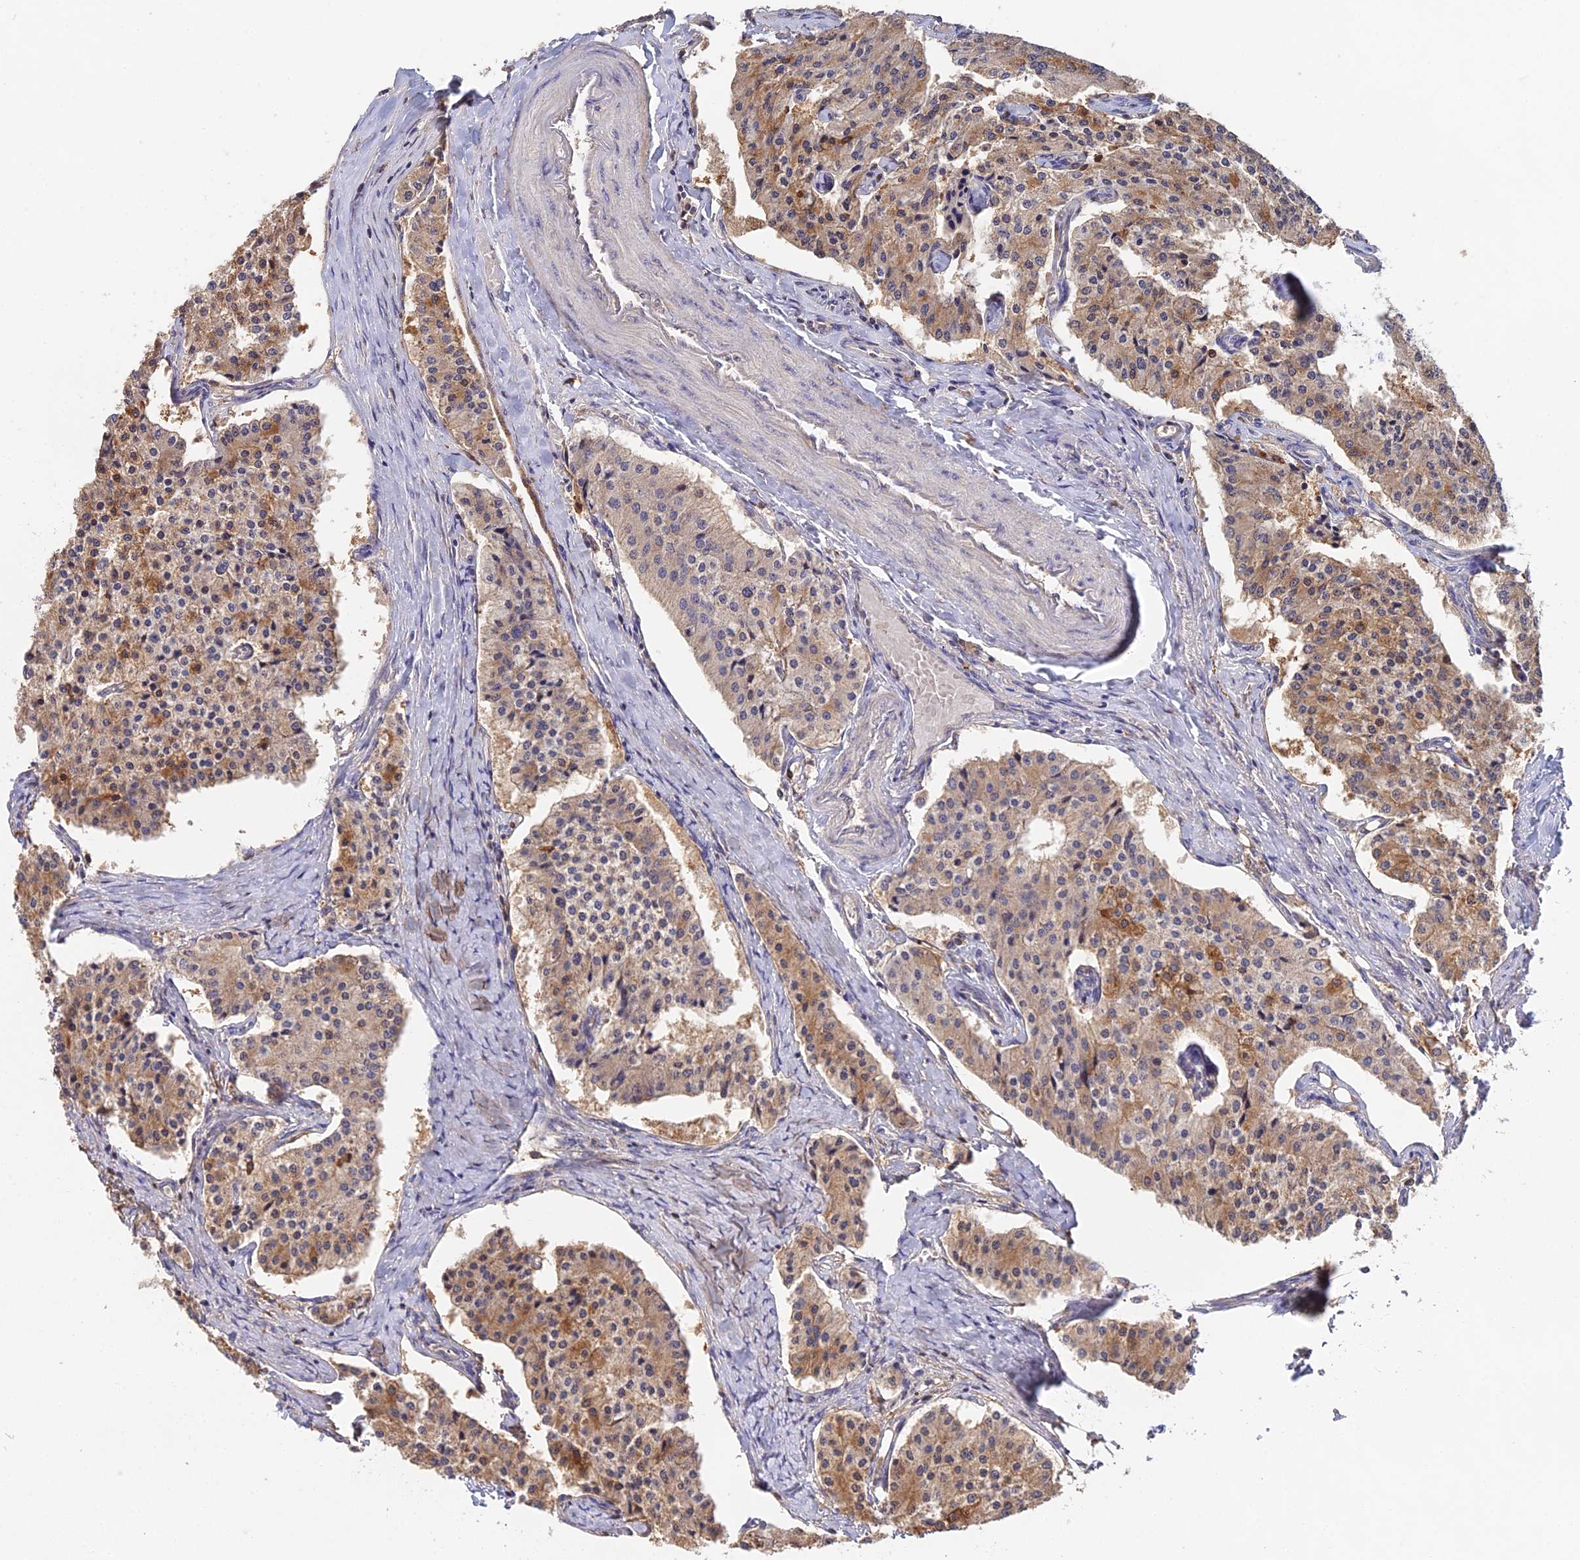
{"staining": {"intensity": "moderate", "quantity": ">75%", "location": "cytoplasmic/membranous"}, "tissue": "carcinoid", "cell_type": "Tumor cells", "image_type": "cancer", "snomed": [{"axis": "morphology", "description": "Carcinoid, malignant, NOS"}, {"axis": "topography", "description": "Colon"}], "caption": "Tumor cells demonstrate medium levels of moderate cytoplasmic/membranous positivity in about >75% of cells in human carcinoid (malignant).", "gene": "FBP1", "patient": {"sex": "female", "age": 52}}